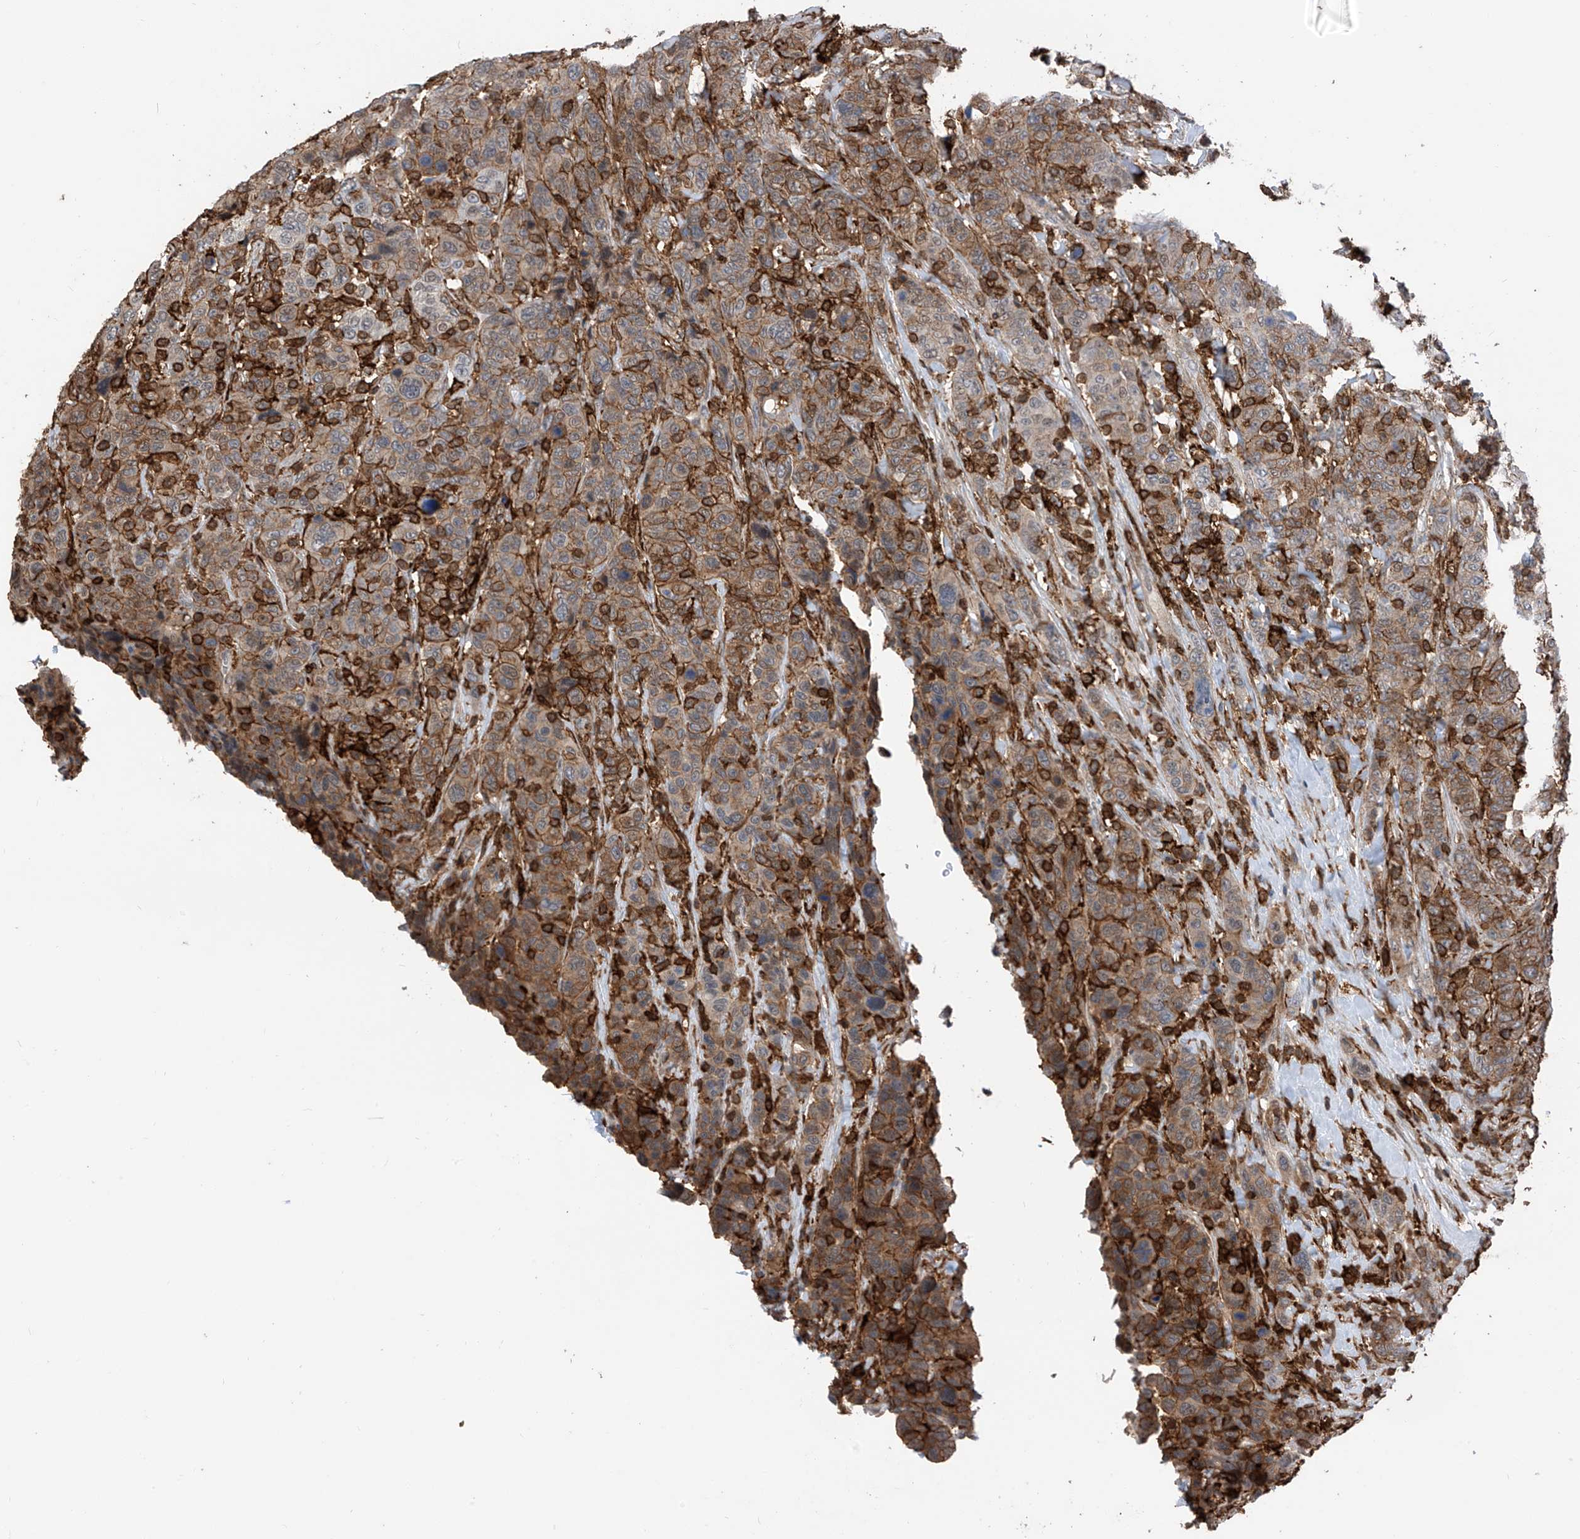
{"staining": {"intensity": "moderate", "quantity": ">75%", "location": "cytoplasmic/membranous"}, "tissue": "breast cancer", "cell_type": "Tumor cells", "image_type": "cancer", "snomed": [{"axis": "morphology", "description": "Duct carcinoma"}, {"axis": "topography", "description": "Breast"}], "caption": "High-power microscopy captured an immunohistochemistry (IHC) image of breast intraductal carcinoma, revealing moderate cytoplasmic/membranous staining in approximately >75% of tumor cells. The protein is stained brown, and the nuclei are stained in blue (DAB IHC with brightfield microscopy, high magnification).", "gene": "MICAL1", "patient": {"sex": "female", "age": 37}}